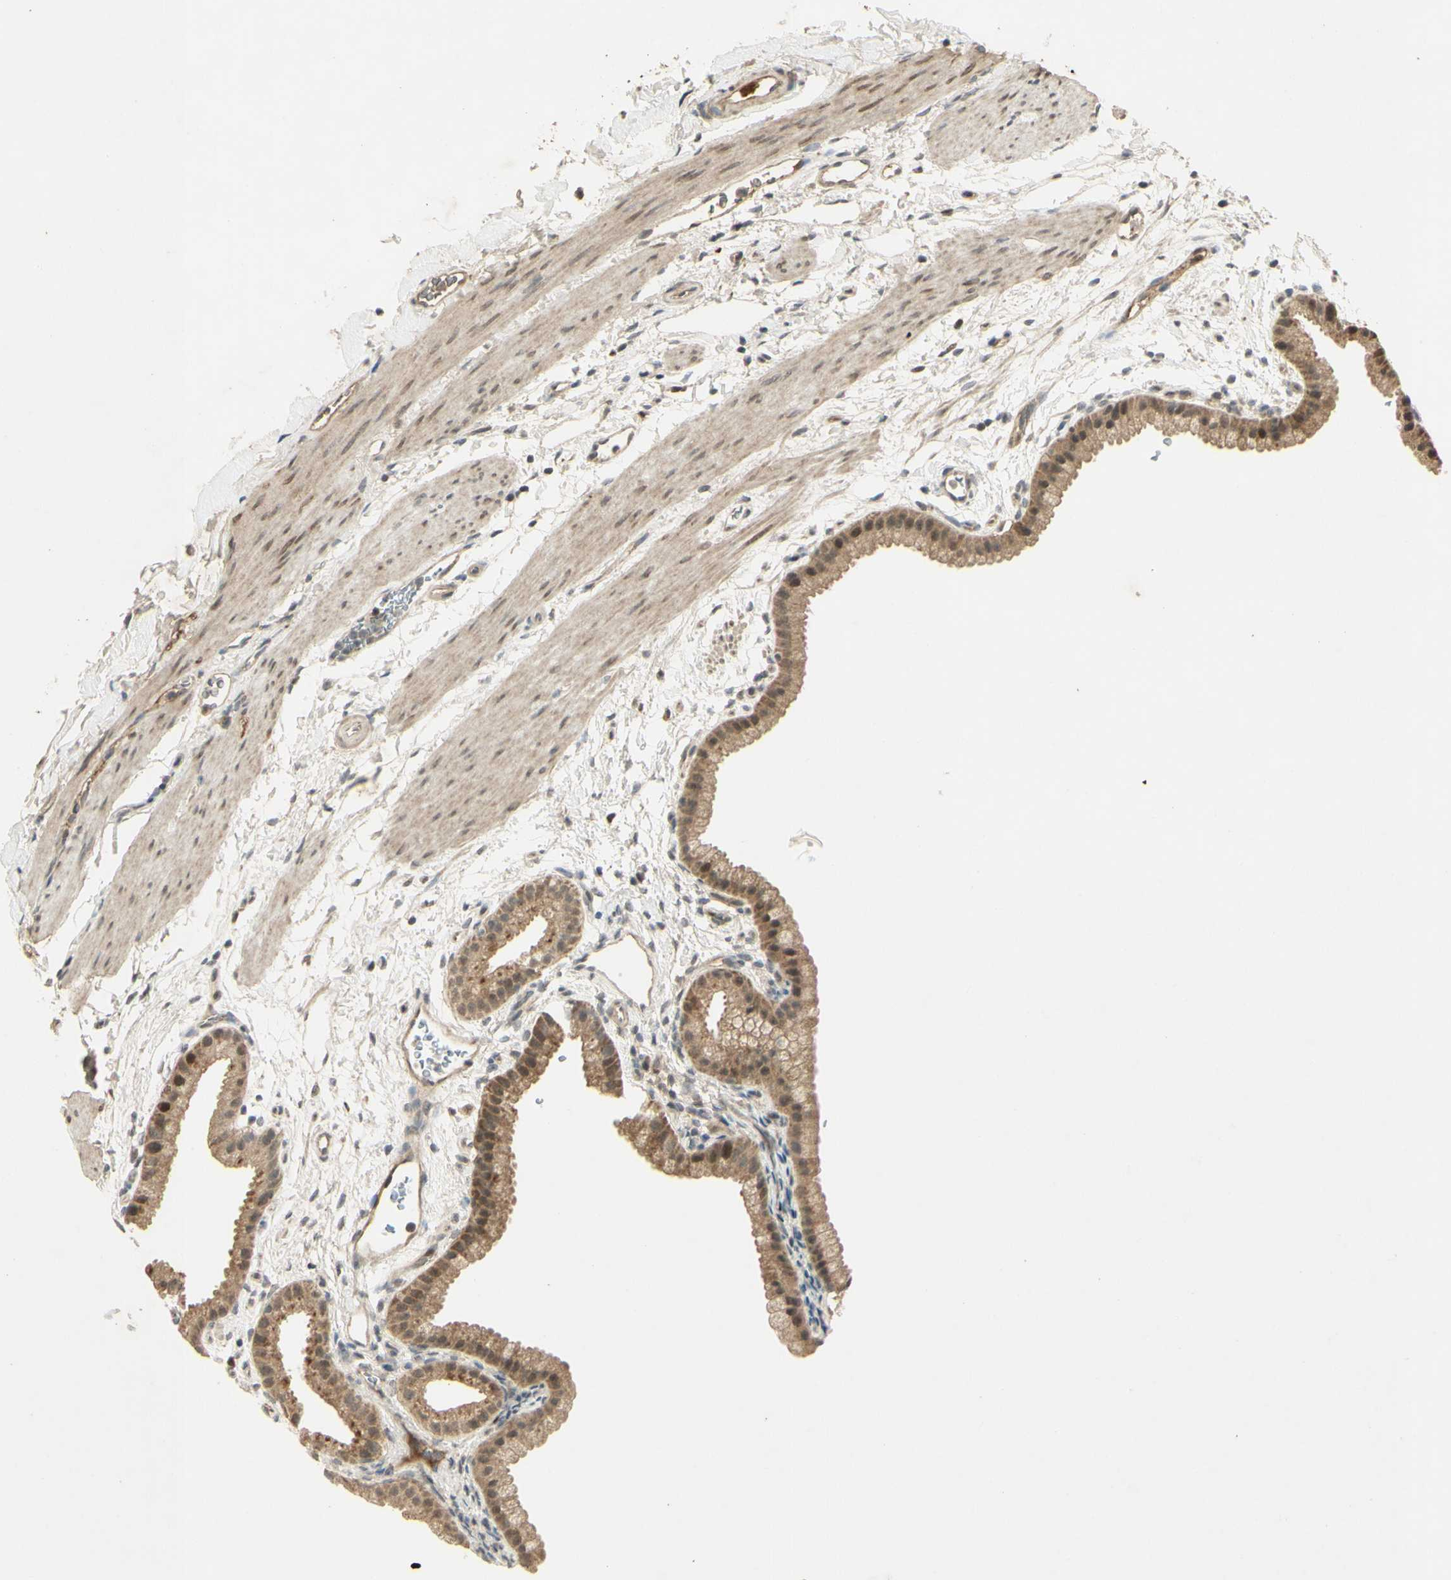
{"staining": {"intensity": "moderate", "quantity": ">75%", "location": "cytoplasmic/membranous"}, "tissue": "gallbladder", "cell_type": "Glandular cells", "image_type": "normal", "snomed": [{"axis": "morphology", "description": "Normal tissue, NOS"}, {"axis": "topography", "description": "Gallbladder"}], "caption": "The image exhibits immunohistochemical staining of unremarkable gallbladder. There is moderate cytoplasmic/membranous positivity is present in about >75% of glandular cells.", "gene": "RAD18", "patient": {"sex": "female", "age": 64}}